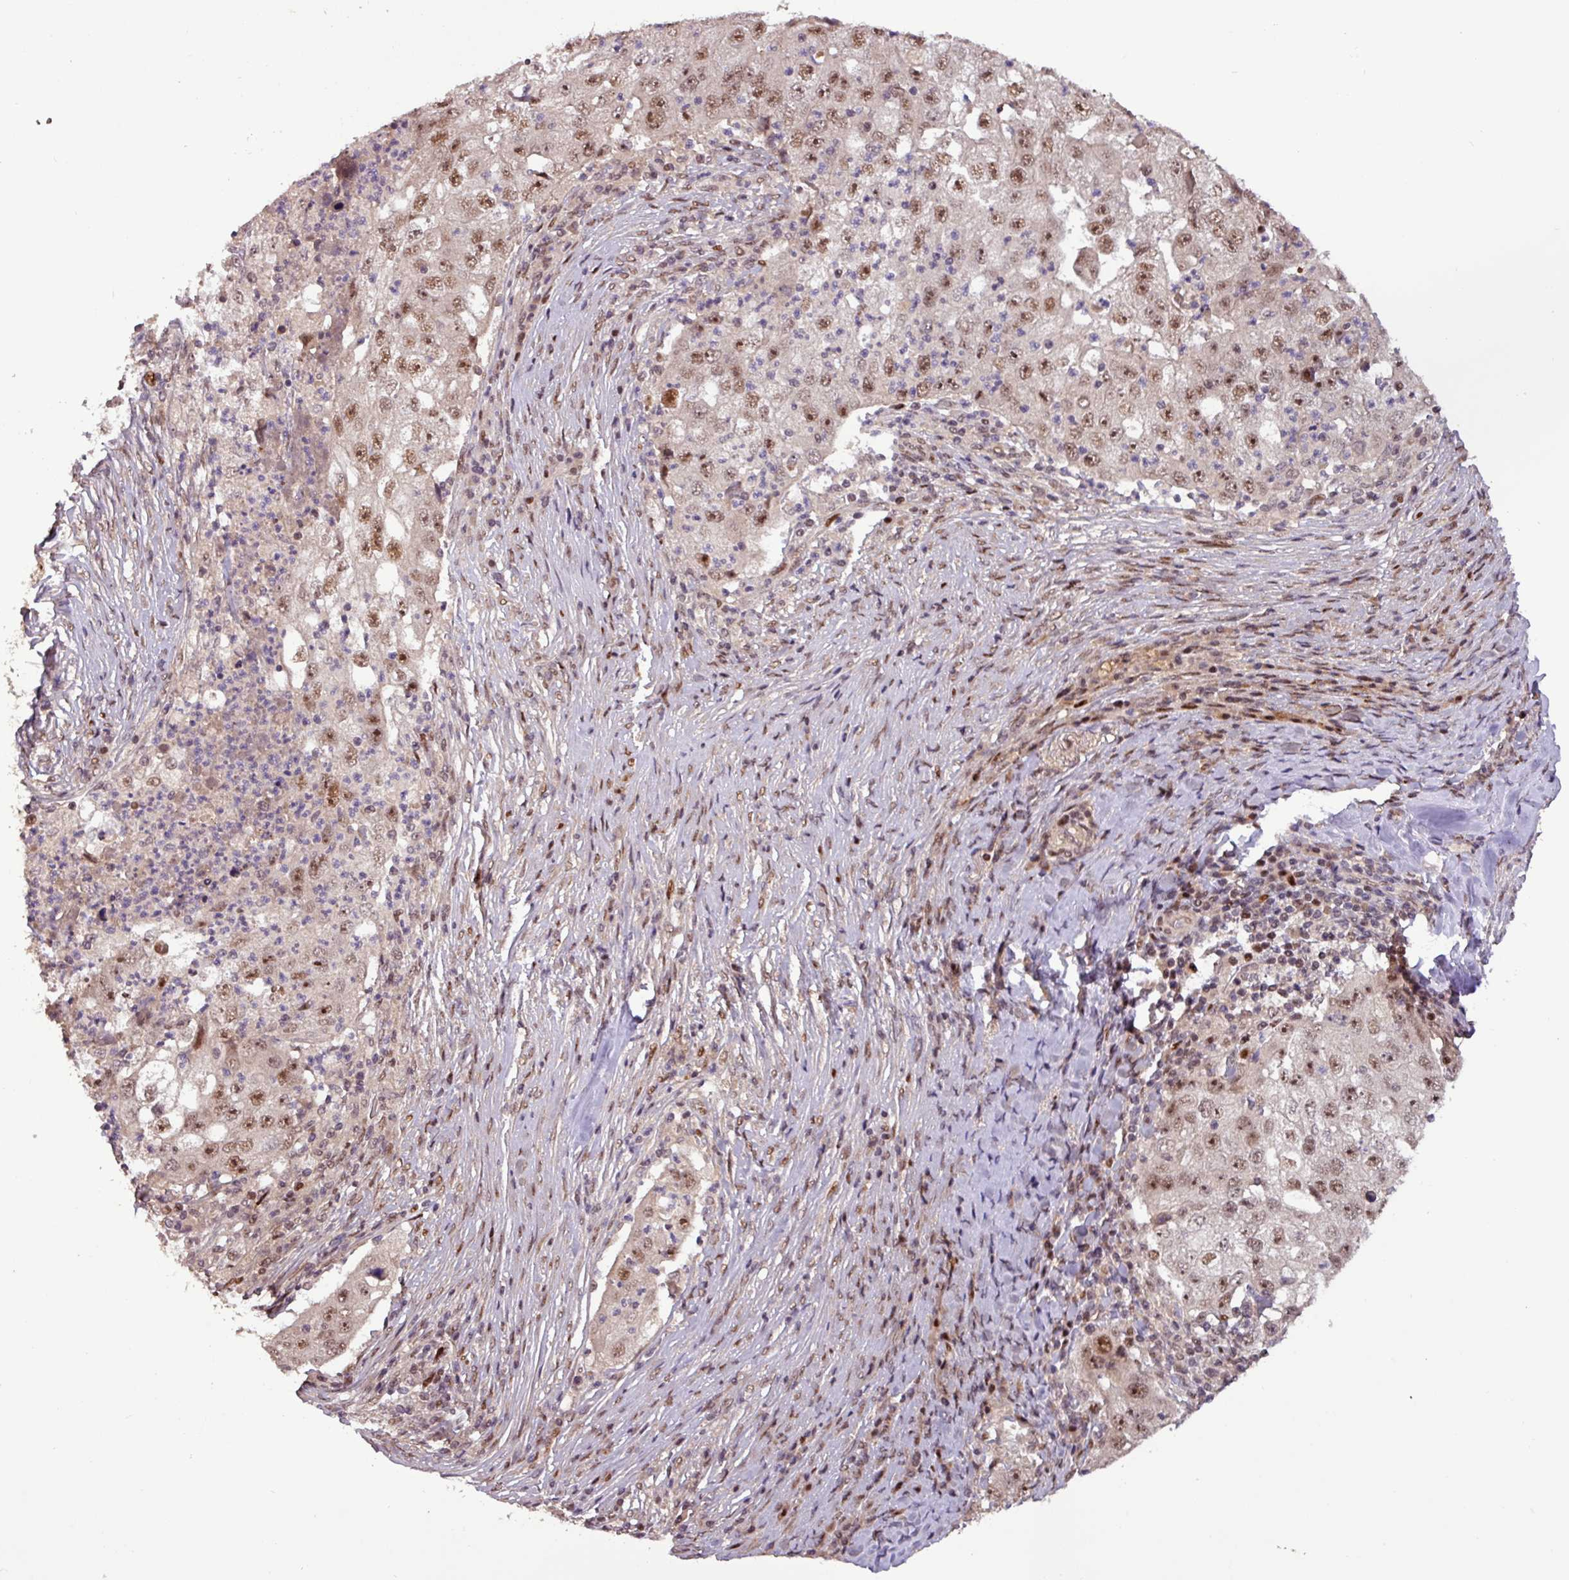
{"staining": {"intensity": "moderate", "quantity": ">75%", "location": "nuclear"}, "tissue": "lung cancer", "cell_type": "Tumor cells", "image_type": "cancer", "snomed": [{"axis": "morphology", "description": "Squamous cell carcinoma, NOS"}, {"axis": "topography", "description": "Lung"}], "caption": "Lung squamous cell carcinoma was stained to show a protein in brown. There is medium levels of moderate nuclear positivity in approximately >75% of tumor cells. Ihc stains the protein of interest in brown and the nuclei are stained blue.", "gene": "SLC22A24", "patient": {"sex": "male", "age": 64}}